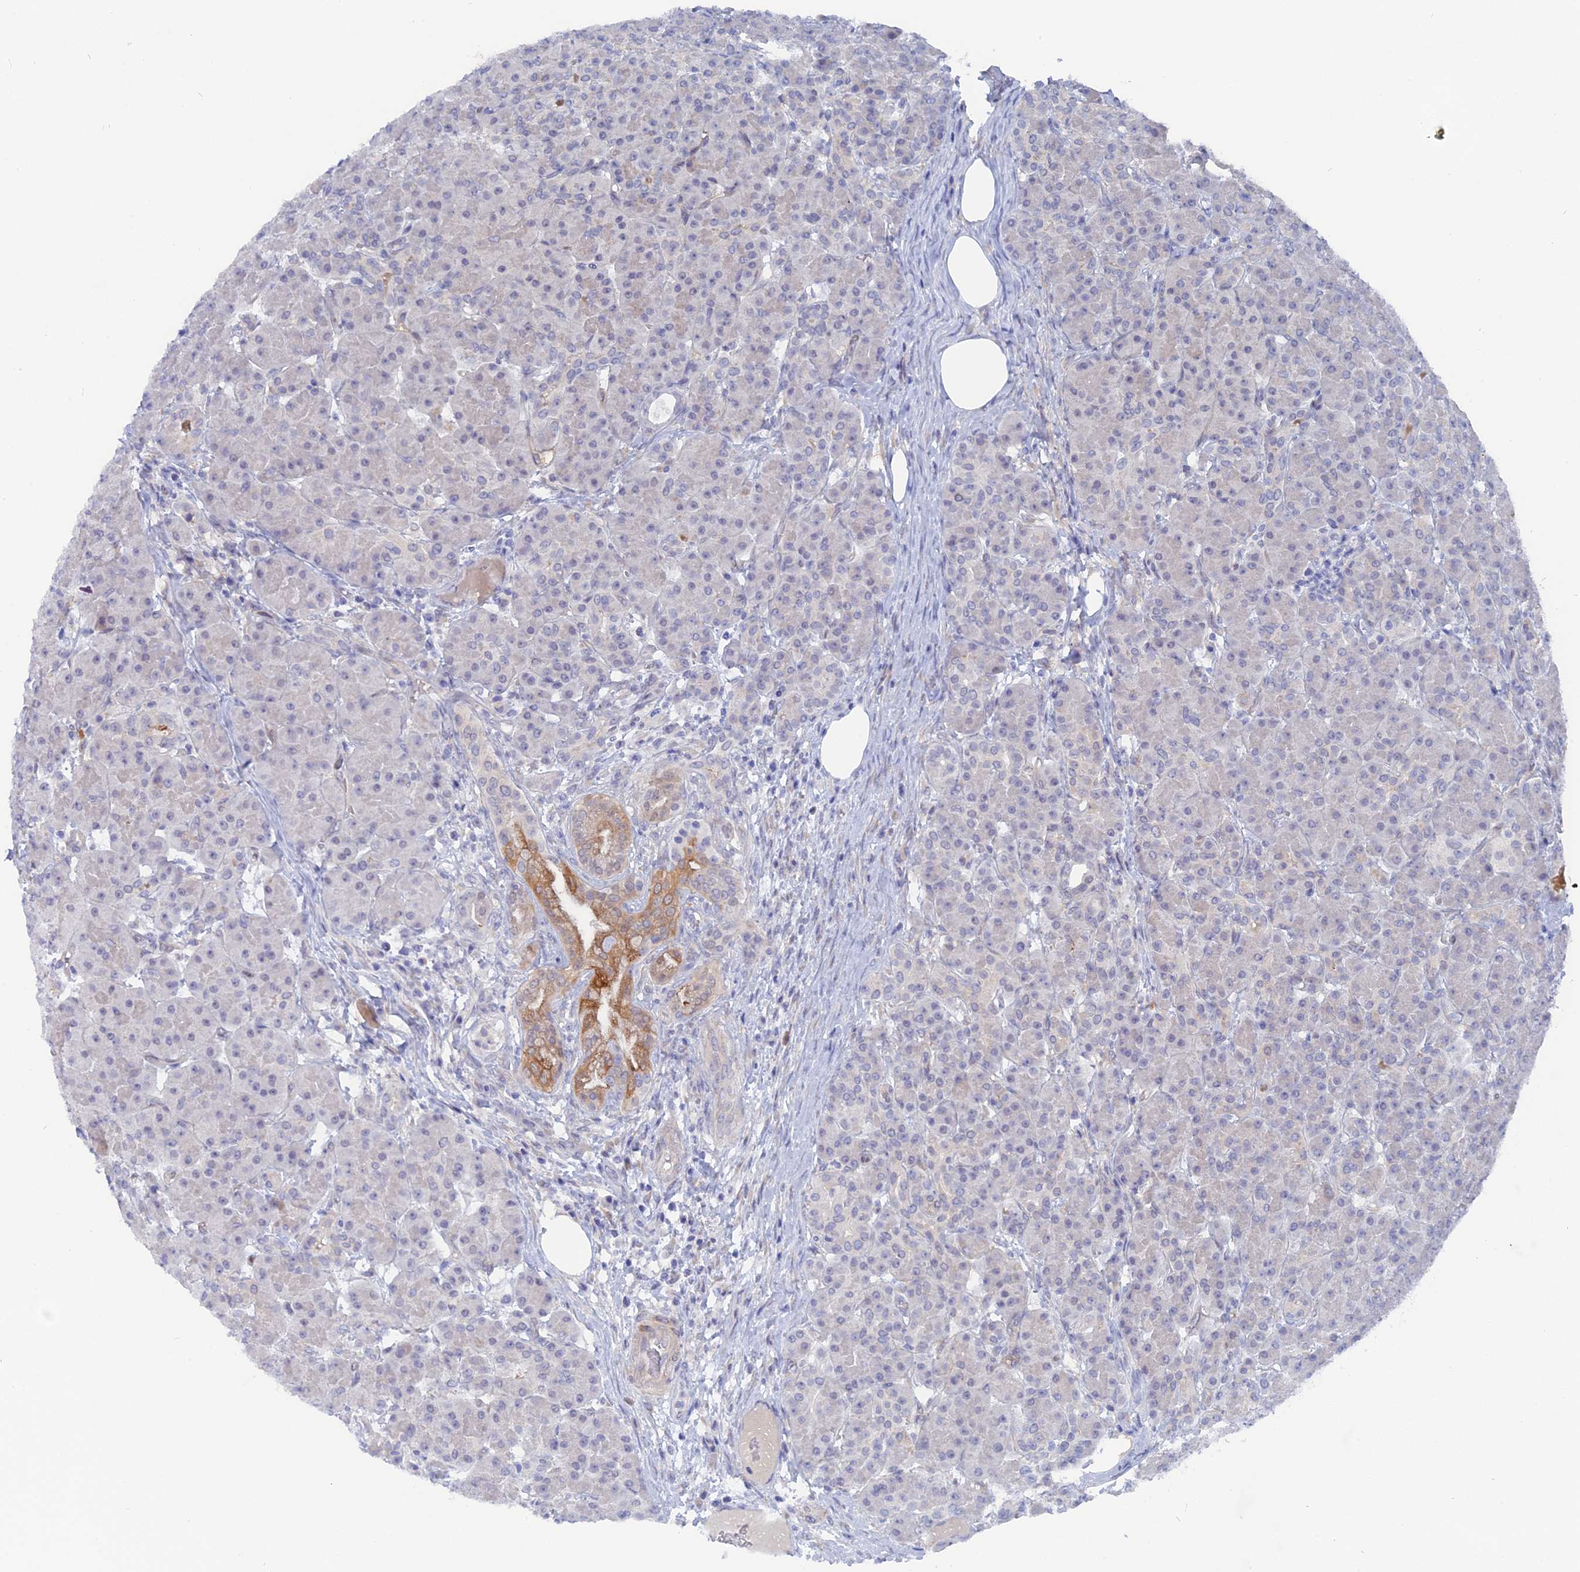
{"staining": {"intensity": "moderate", "quantity": "<25%", "location": "cytoplasmic/membranous"}, "tissue": "pancreas", "cell_type": "Exocrine glandular cells", "image_type": "normal", "snomed": [{"axis": "morphology", "description": "Normal tissue, NOS"}, {"axis": "topography", "description": "Pancreas"}], "caption": "Pancreas was stained to show a protein in brown. There is low levels of moderate cytoplasmic/membranous staining in about <25% of exocrine glandular cells.", "gene": "DACT3", "patient": {"sex": "male", "age": 63}}